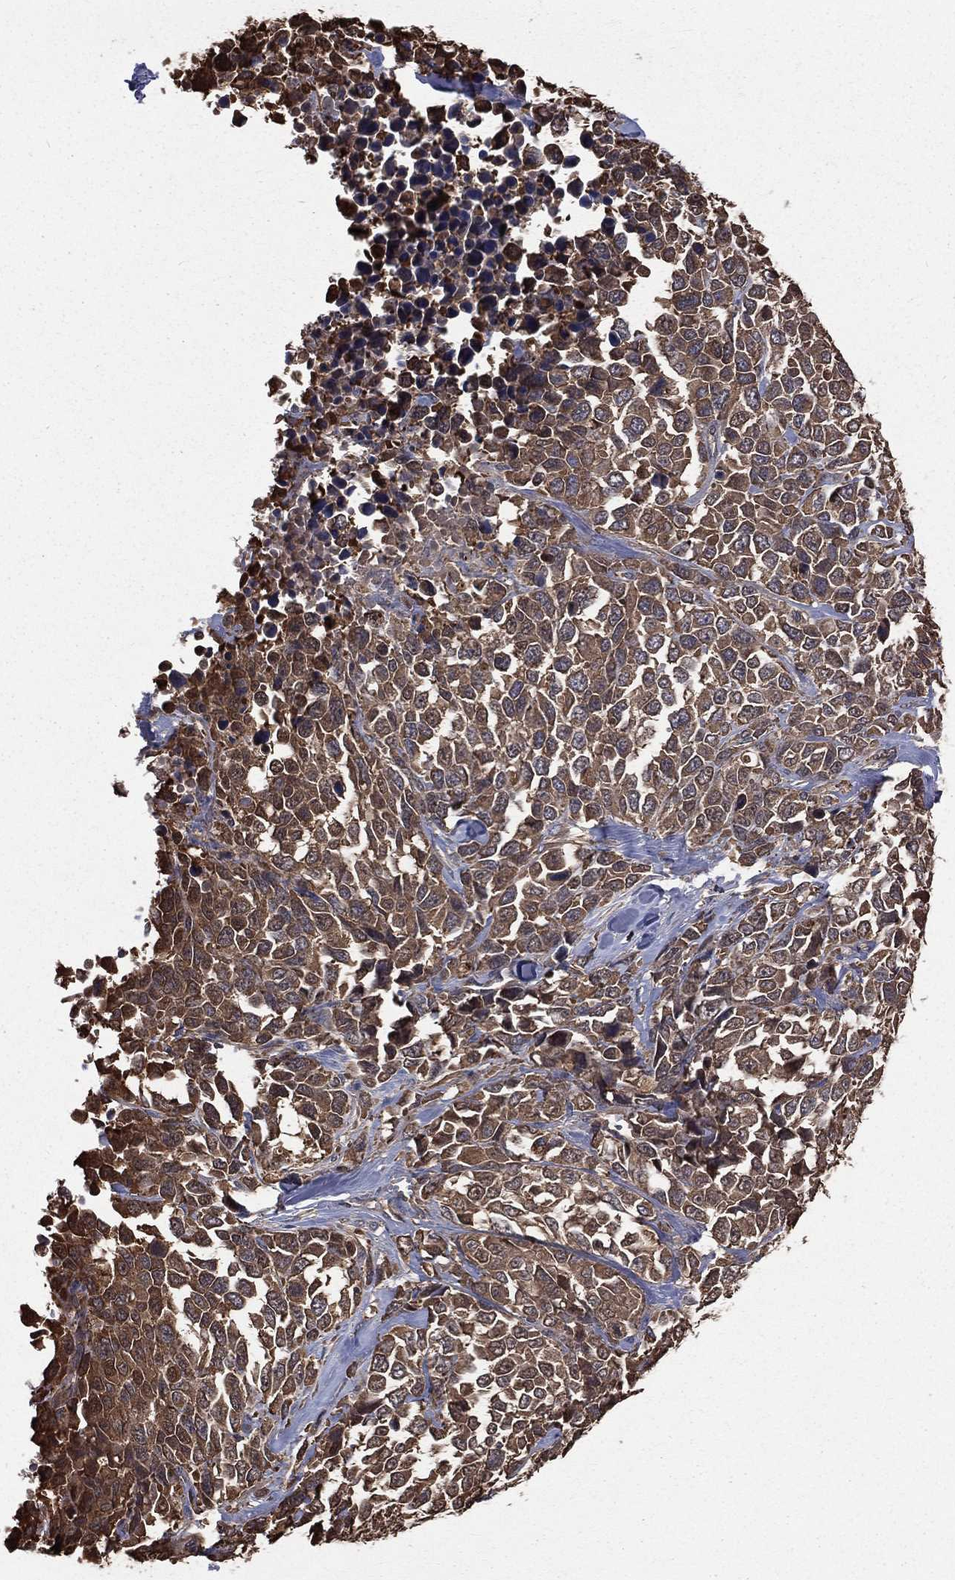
{"staining": {"intensity": "moderate", "quantity": ">75%", "location": "cytoplasmic/membranous"}, "tissue": "melanoma", "cell_type": "Tumor cells", "image_type": "cancer", "snomed": [{"axis": "morphology", "description": "Malignant melanoma, Metastatic site"}, {"axis": "topography", "description": "Skin"}], "caption": "Malignant melanoma (metastatic site) was stained to show a protein in brown. There is medium levels of moderate cytoplasmic/membranous positivity in approximately >75% of tumor cells. The protein of interest is shown in brown color, while the nuclei are stained blue.", "gene": "TBC1D2", "patient": {"sex": "male", "age": 84}}